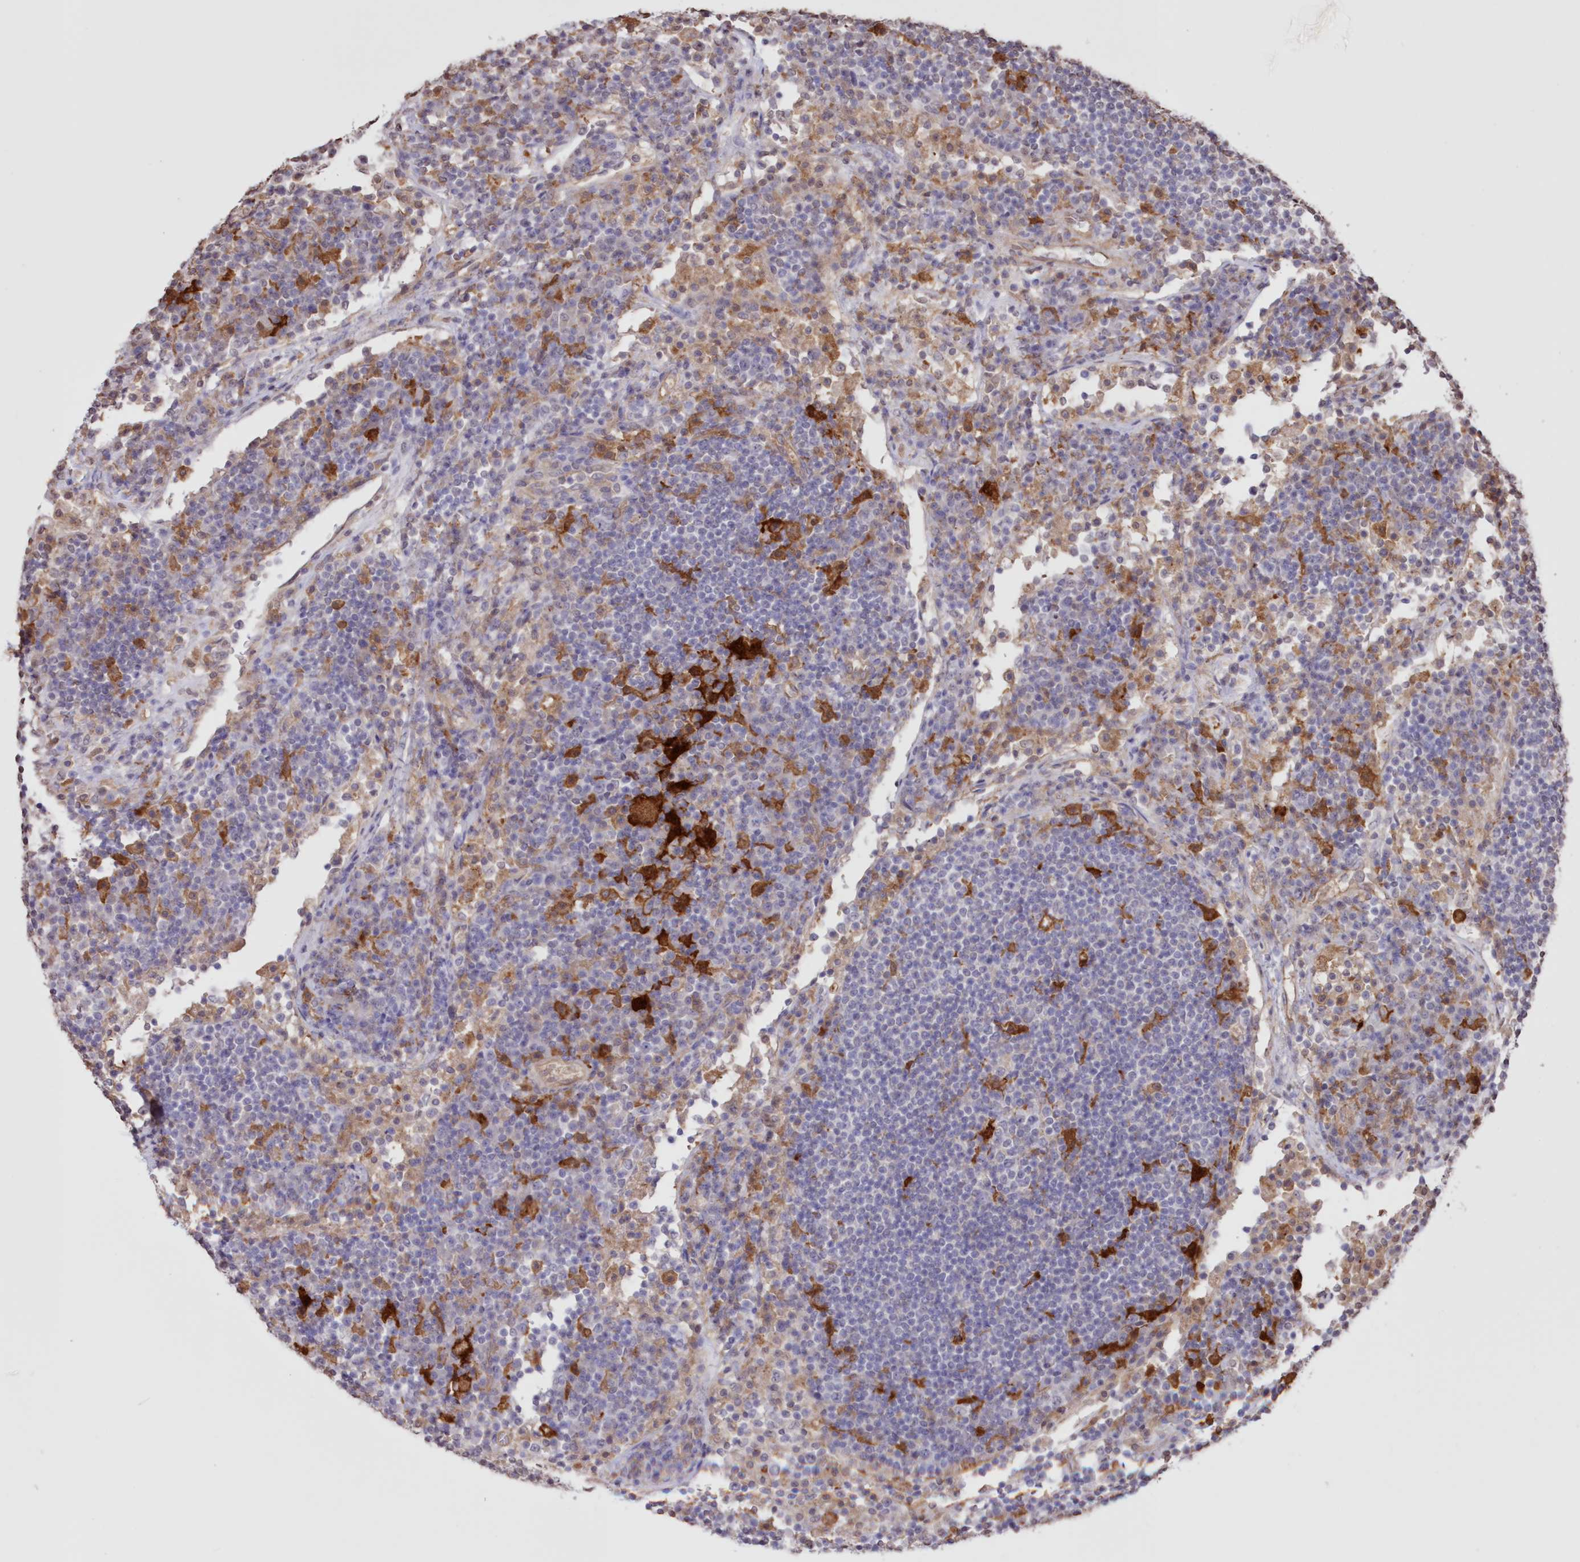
{"staining": {"intensity": "negative", "quantity": "none", "location": "none"}, "tissue": "lymph node", "cell_type": "Germinal center cells", "image_type": "normal", "snomed": [{"axis": "morphology", "description": "Normal tissue, NOS"}, {"axis": "topography", "description": "Lymph node"}], "caption": "The histopathology image displays no significant expression in germinal center cells of lymph node.", "gene": "FCHO2", "patient": {"sex": "female", "age": 53}}